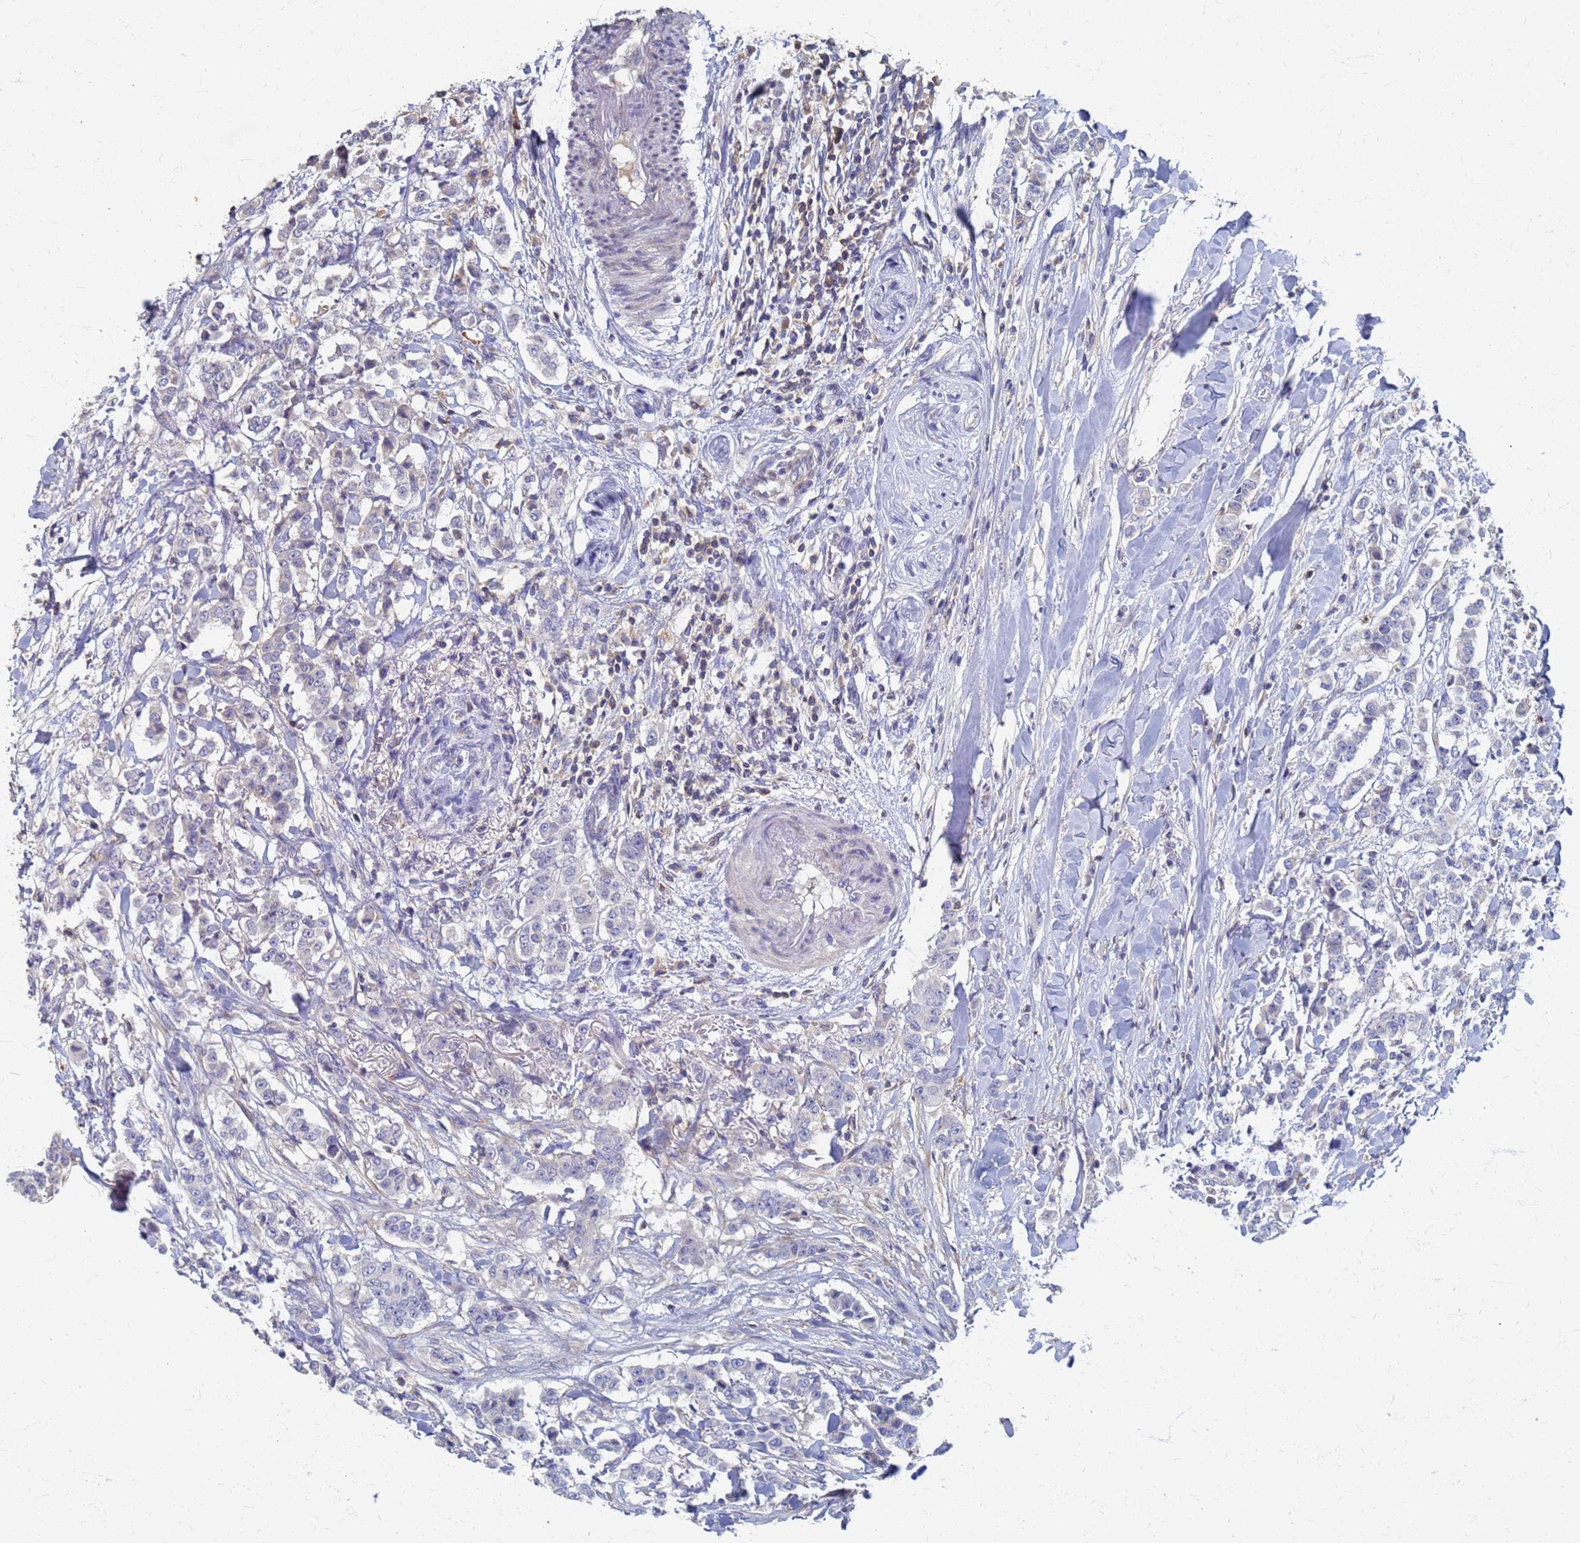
{"staining": {"intensity": "negative", "quantity": "none", "location": "none"}, "tissue": "breast cancer", "cell_type": "Tumor cells", "image_type": "cancer", "snomed": [{"axis": "morphology", "description": "Duct carcinoma"}, {"axis": "topography", "description": "Breast"}], "caption": "Human breast cancer stained for a protein using IHC displays no expression in tumor cells.", "gene": "KRCC1", "patient": {"sex": "female", "age": 40}}